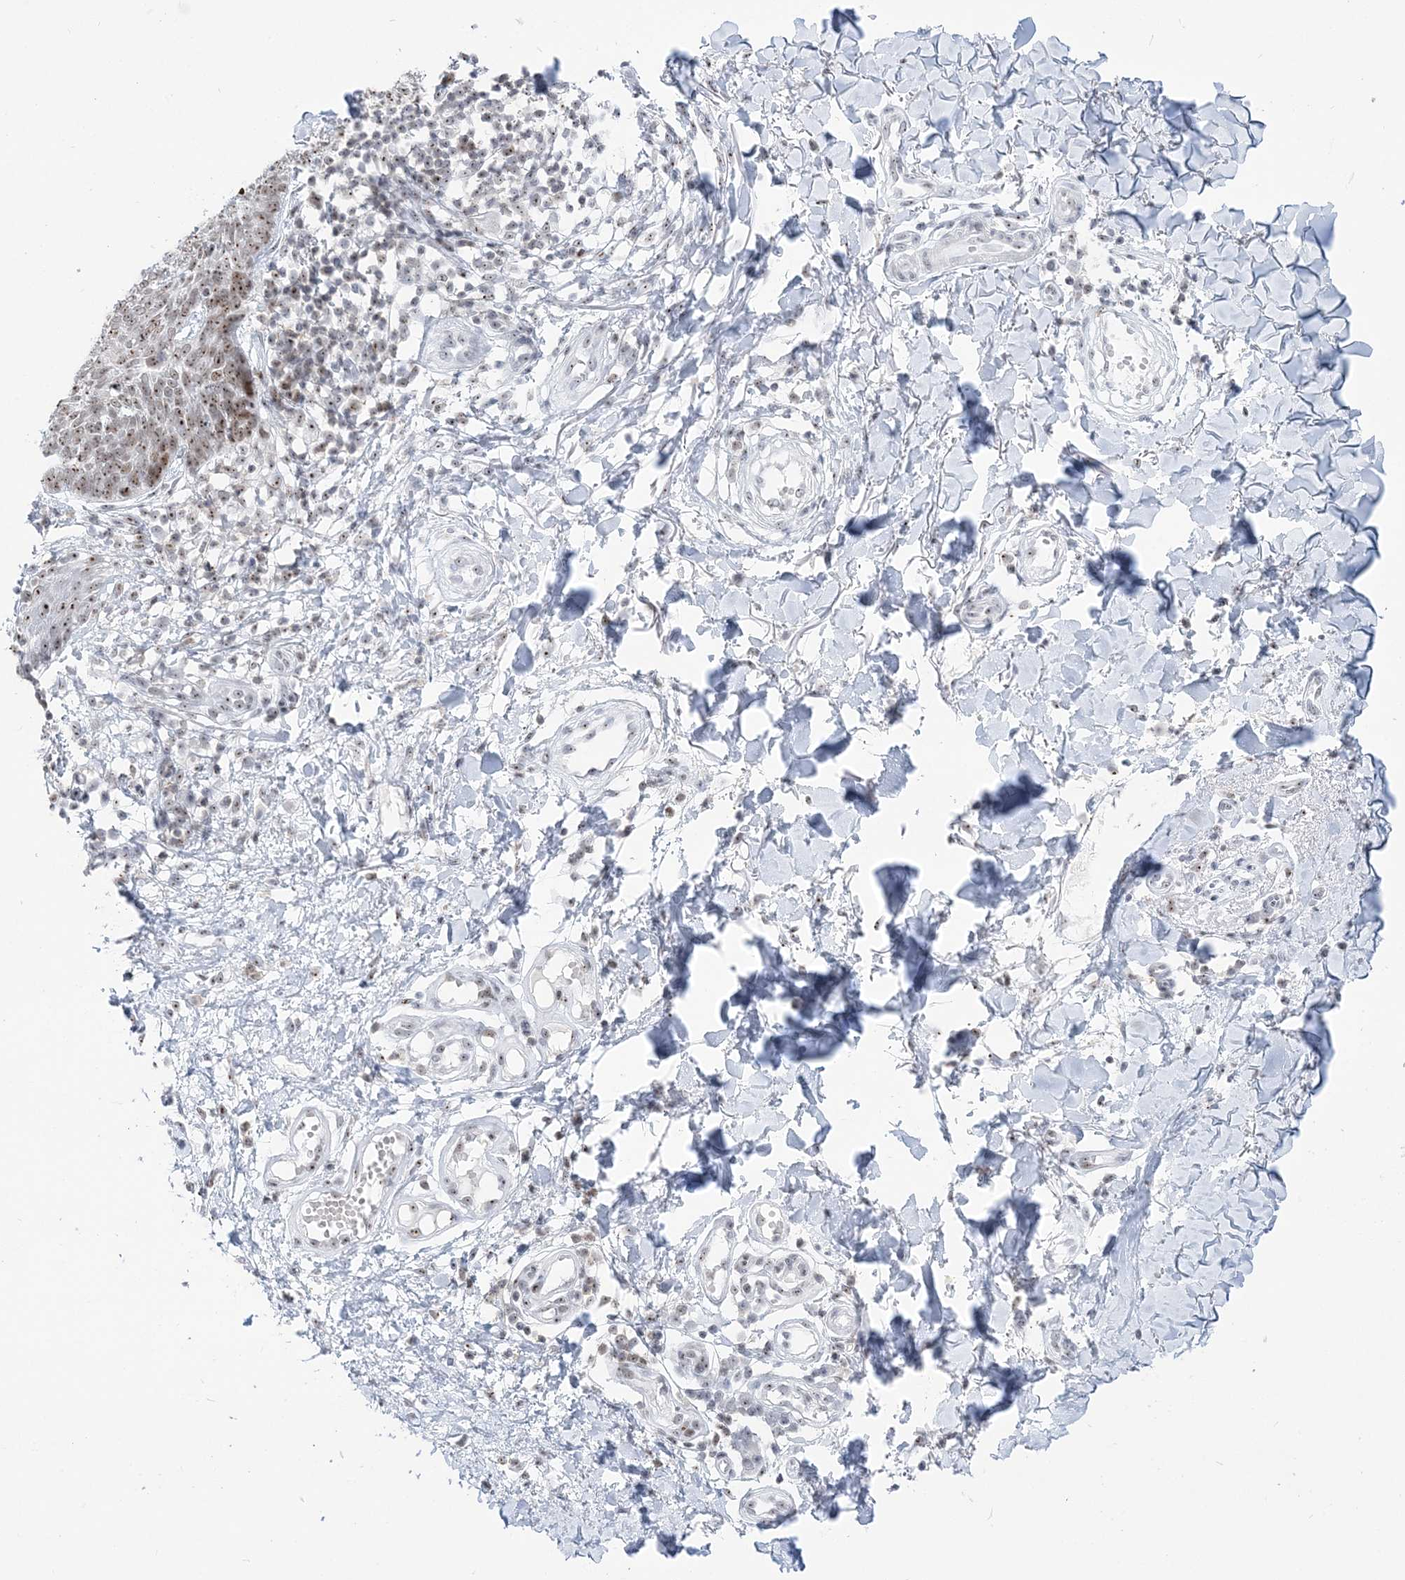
{"staining": {"intensity": "moderate", "quantity": ">75%", "location": "nuclear"}, "tissue": "skin cancer", "cell_type": "Tumor cells", "image_type": "cancer", "snomed": [{"axis": "morphology", "description": "Basal cell carcinoma"}, {"axis": "topography", "description": "Skin"}], "caption": "IHC of human skin basal cell carcinoma displays medium levels of moderate nuclear staining in approximately >75% of tumor cells.", "gene": "DDX21", "patient": {"sex": "female", "age": 64}}